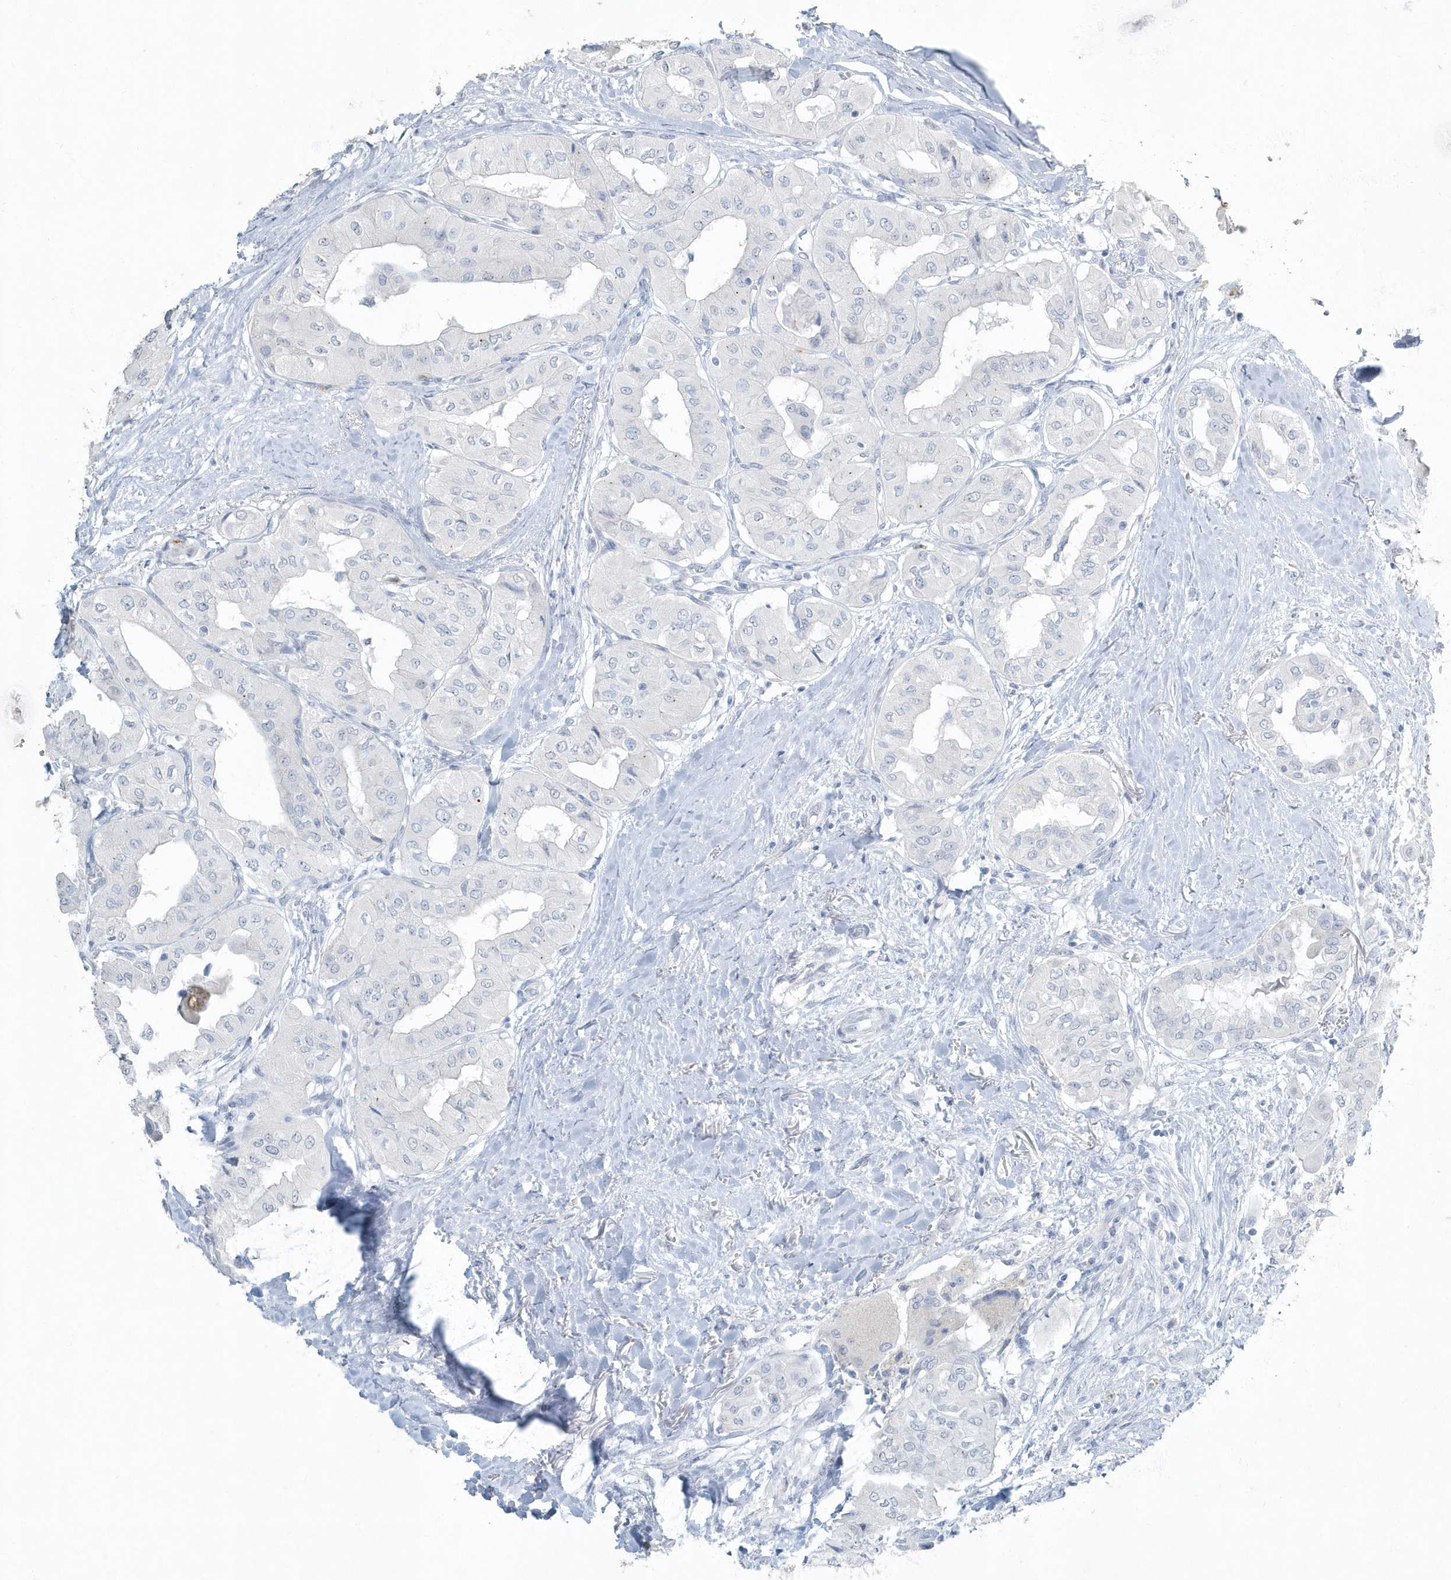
{"staining": {"intensity": "negative", "quantity": "none", "location": "none"}, "tissue": "thyroid cancer", "cell_type": "Tumor cells", "image_type": "cancer", "snomed": [{"axis": "morphology", "description": "Papillary adenocarcinoma, NOS"}, {"axis": "topography", "description": "Thyroid gland"}], "caption": "Tumor cells are negative for brown protein staining in papillary adenocarcinoma (thyroid).", "gene": "MYOT", "patient": {"sex": "female", "age": 59}}